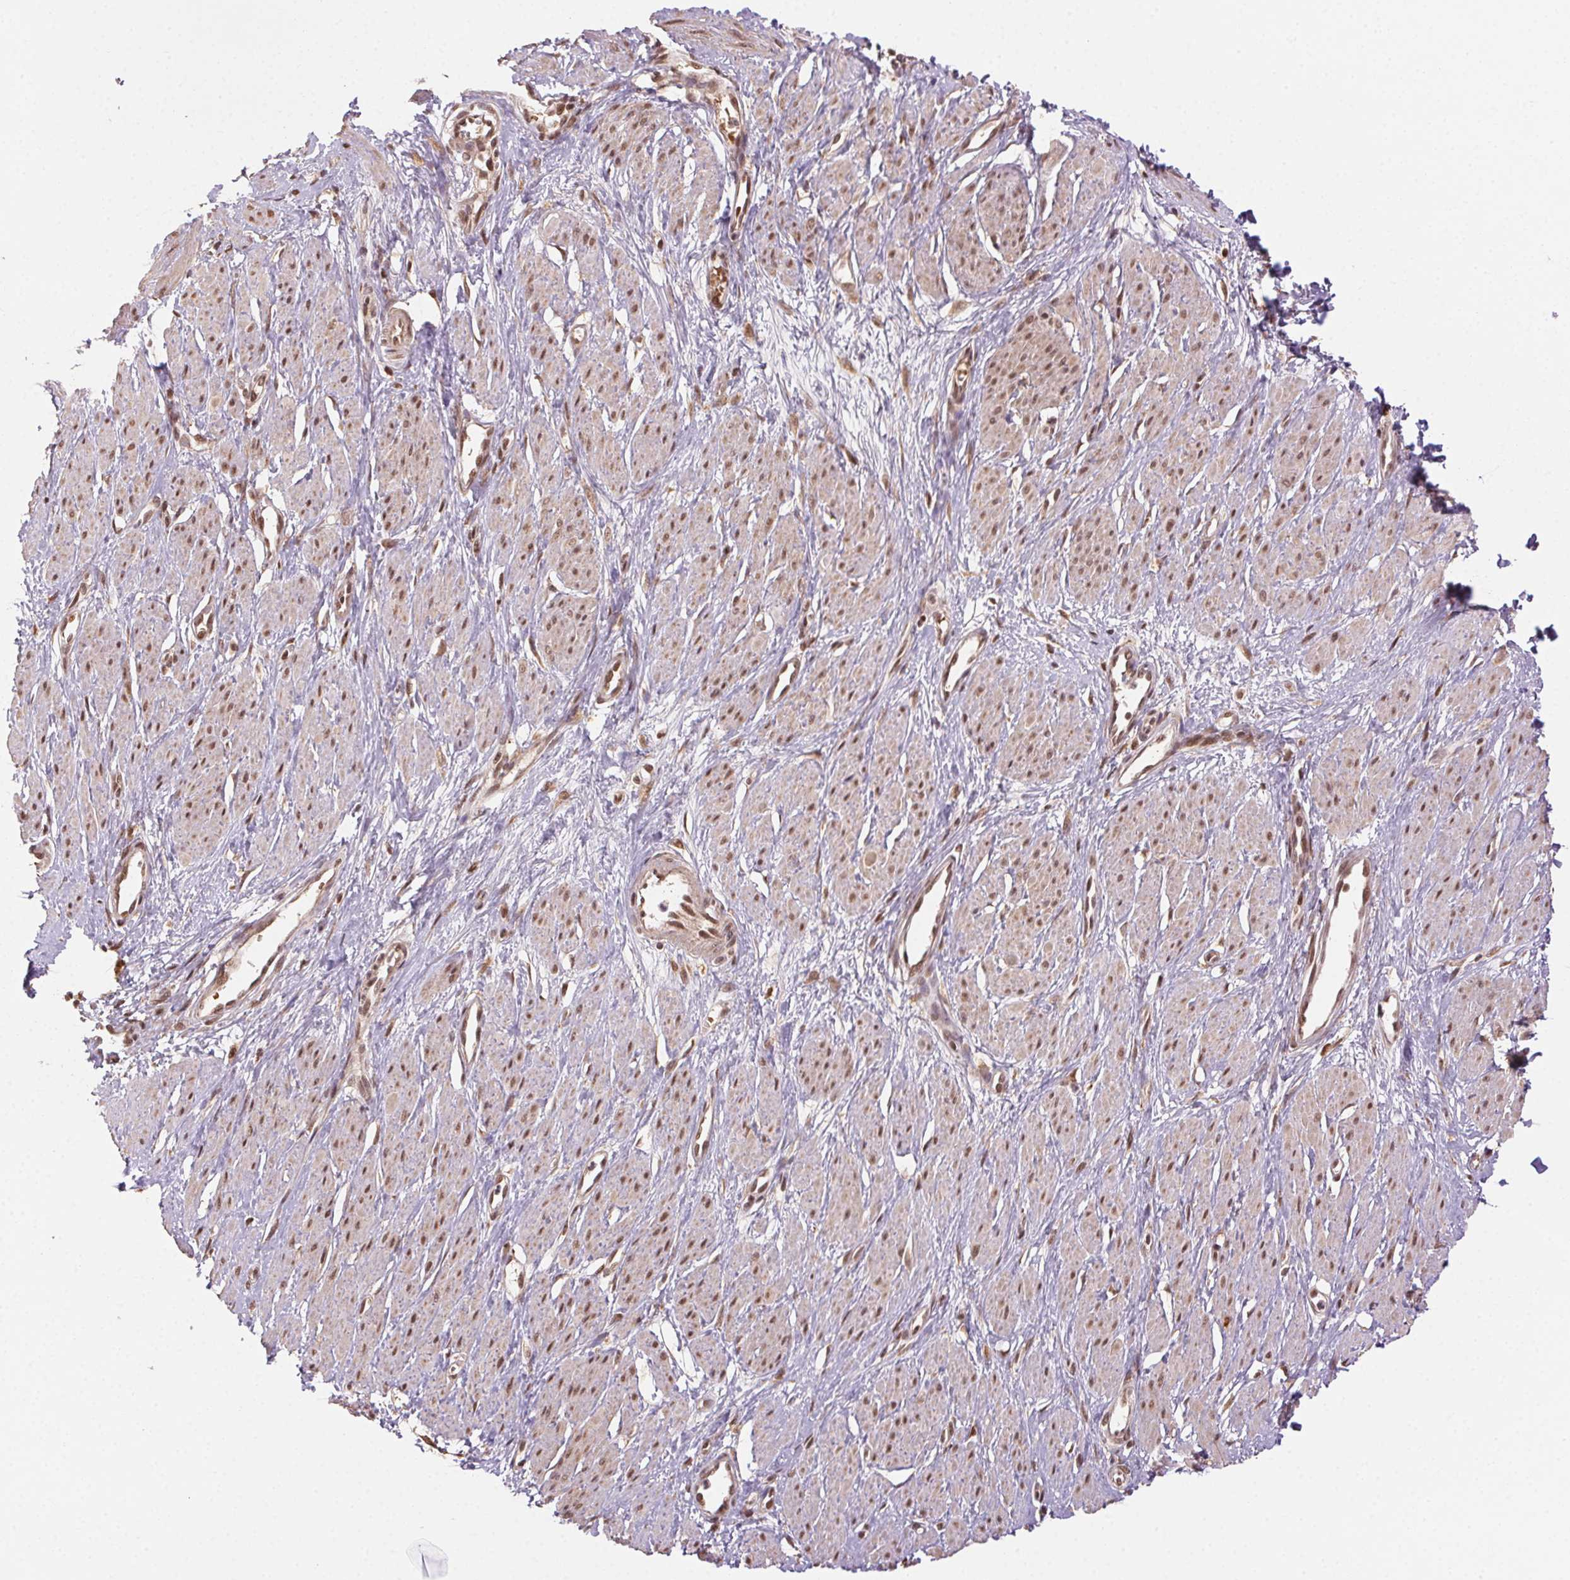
{"staining": {"intensity": "moderate", "quantity": ">75%", "location": "nuclear"}, "tissue": "smooth muscle", "cell_type": "Smooth muscle cells", "image_type": "normal", "snomed": [{"axis": "morphology", "description": "Normal tissue, NOS"}, {"axis": "topography", "description": "Smooth muscle"}, {"axis": "topography", "description": "Uterus"}], "caption": "Immunohistochemistry (IHC) of unremarkable human smooth muscle displays medium levels of moderate nuclear staining in approximately >75% of smooth muscle cells.", "gene": "TREML4", "patient": {"sex": "female", "age": 39}}